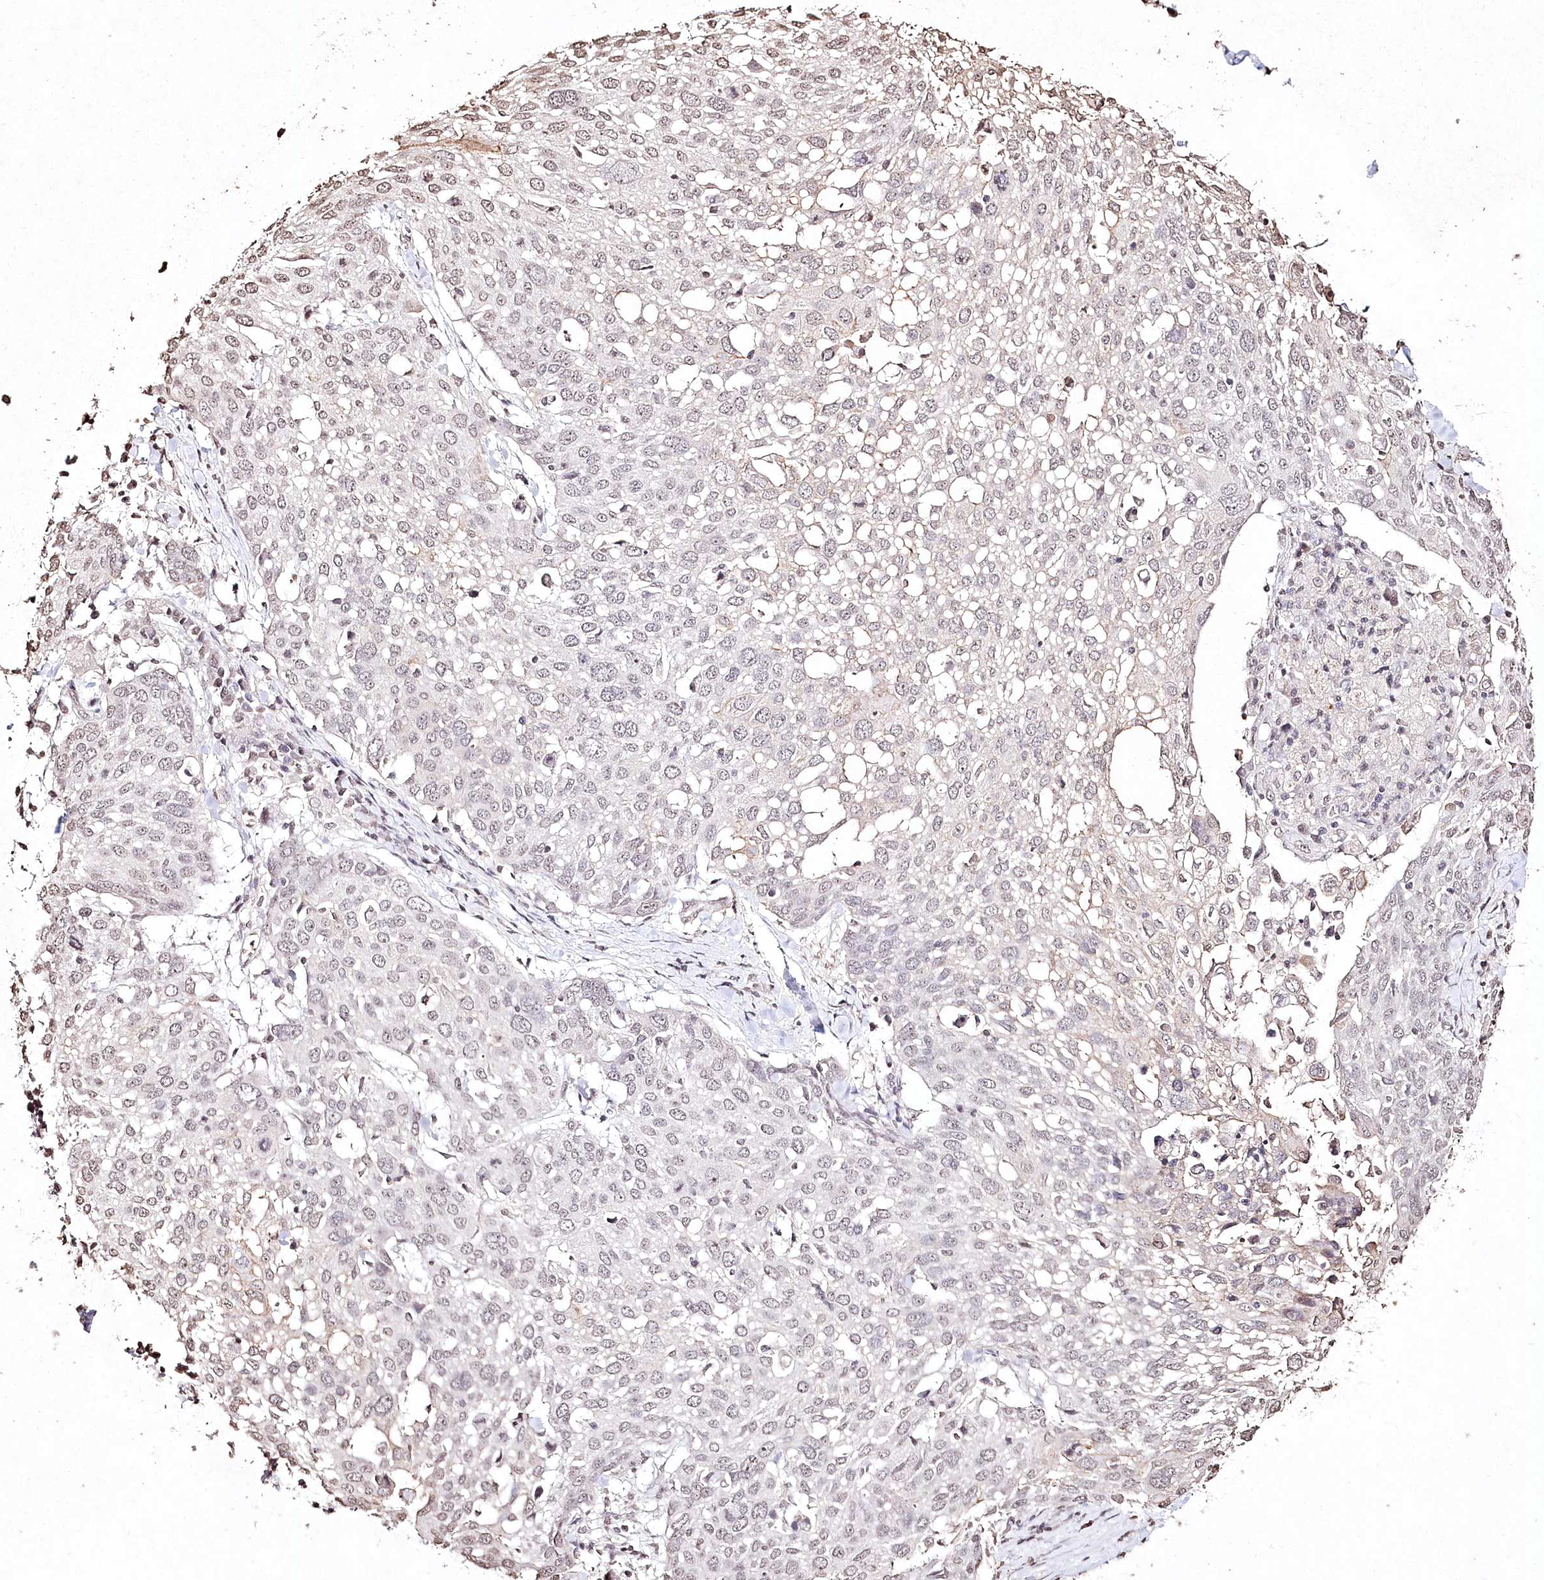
{"staining": {"intensity": "weak", "quantity": "<25%", "location": "nuclear"}, "tissue": "lung cancer", "cell_type": "Tumor cells", "image_type": "cancer", "snomed": [{"axis": "morphology", "description": "Squamous cell carcinoma, NOS"}, {"axis": "topography", "description": "Lung"}], "caption": "Tumor cells are negative for brown protein staining in lung squamous cell carcinoma. (Brightfield microscopy of DAB IHC at high magnification).", "gene": "DMXL1", "patient": {"sex": "male", "age": 65}}